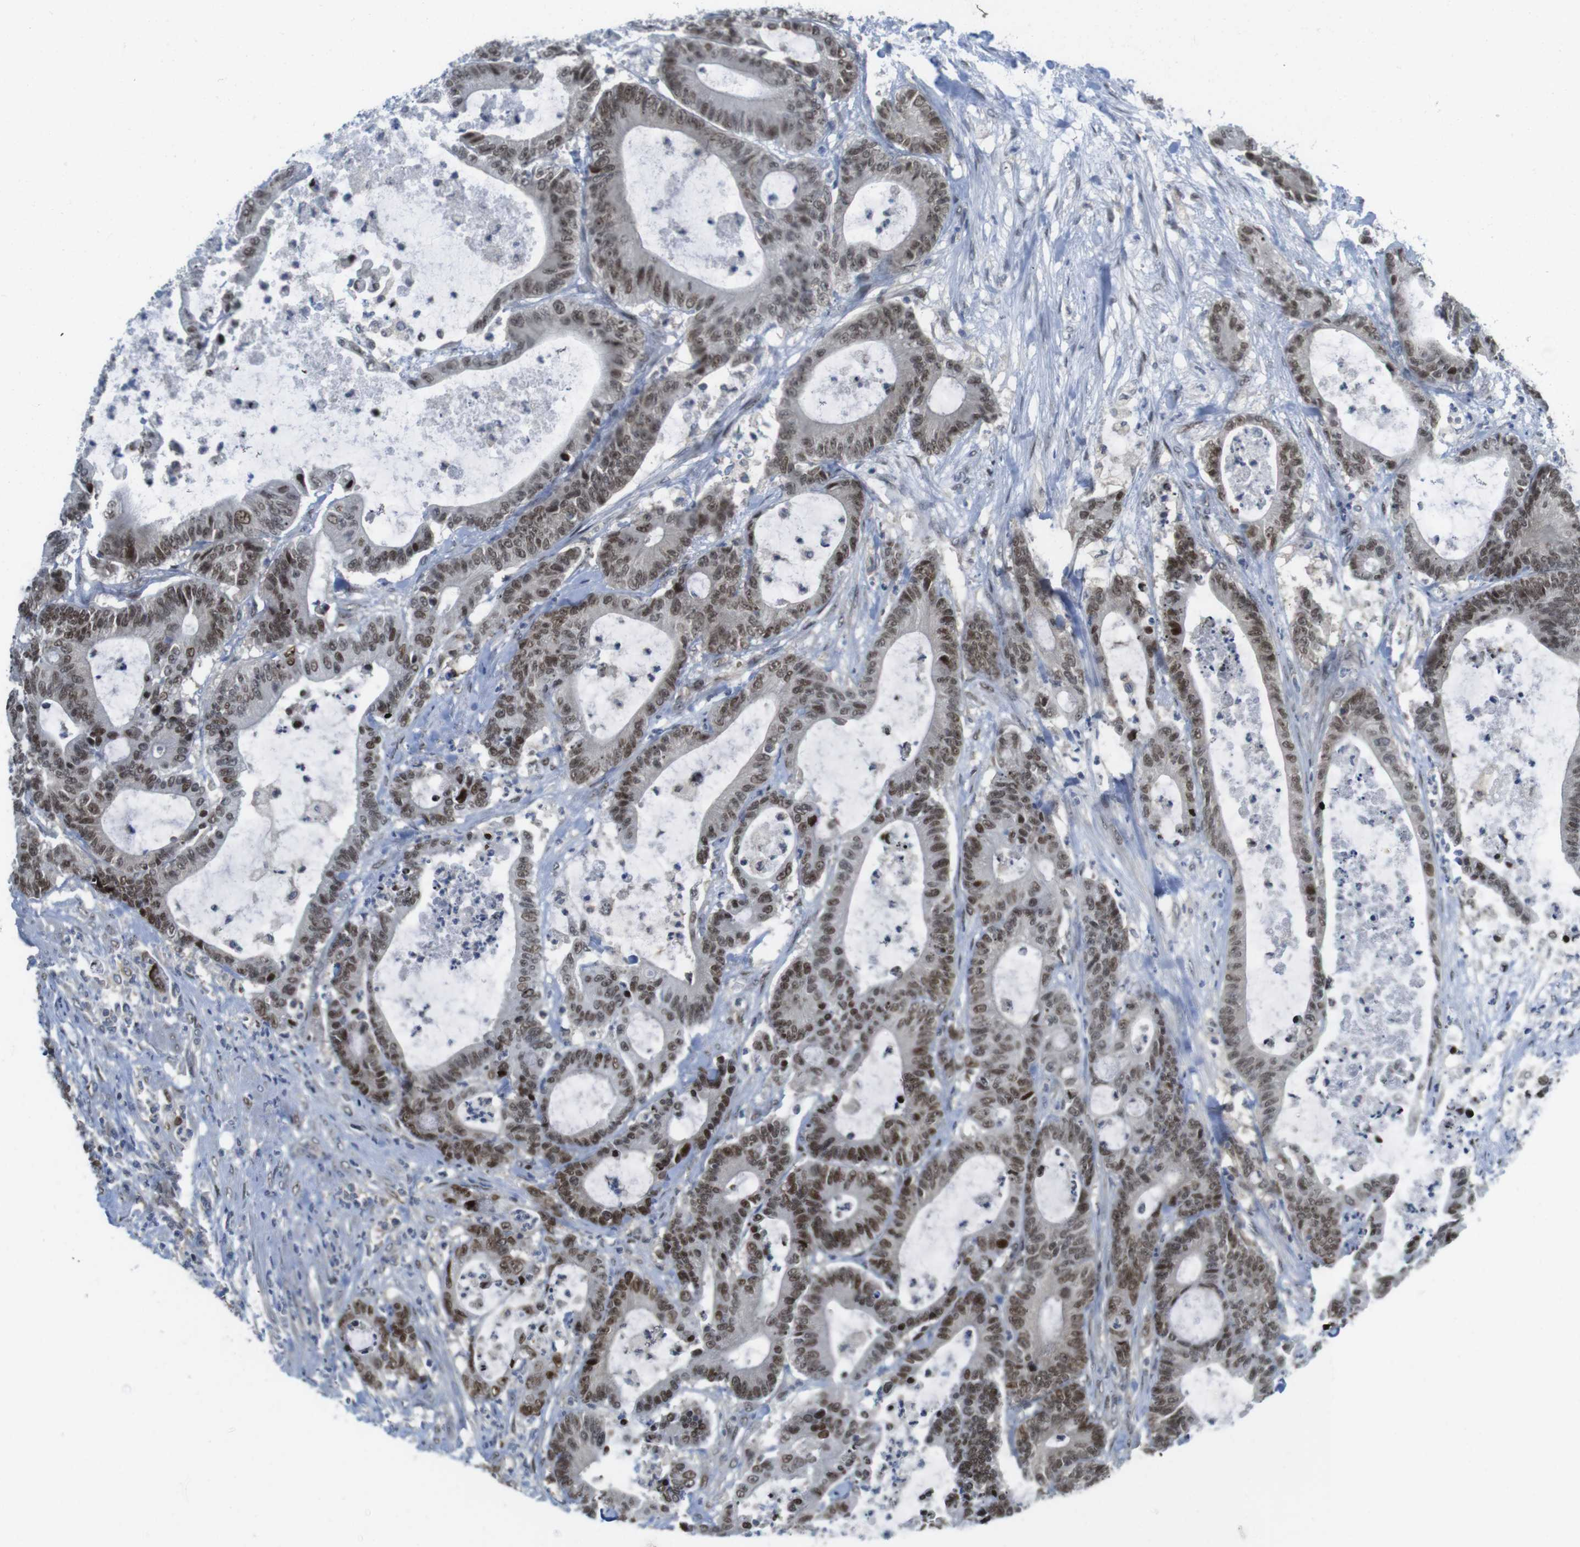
{"staining": {"intensity": "moderate", "quantity": ">75%", "location": "nuclear"}, "tissue": "colorectal cancer", "cell_type": "Tumor cells", "image_type": "cancer", "snomed": [{"axis": "morphology", "description": "Adenocarcinoma, NOS"}, {"axis": "topography", "description": "Colon"}], "caption": "Immunohistochemical staining of adenocarcinoma (colorectal) shows medium levels of moderate nuclear positivity in approximately >75% of tumor cells.", "gene": "RCC1", "patient": {"sex": "female", "age": 84}}